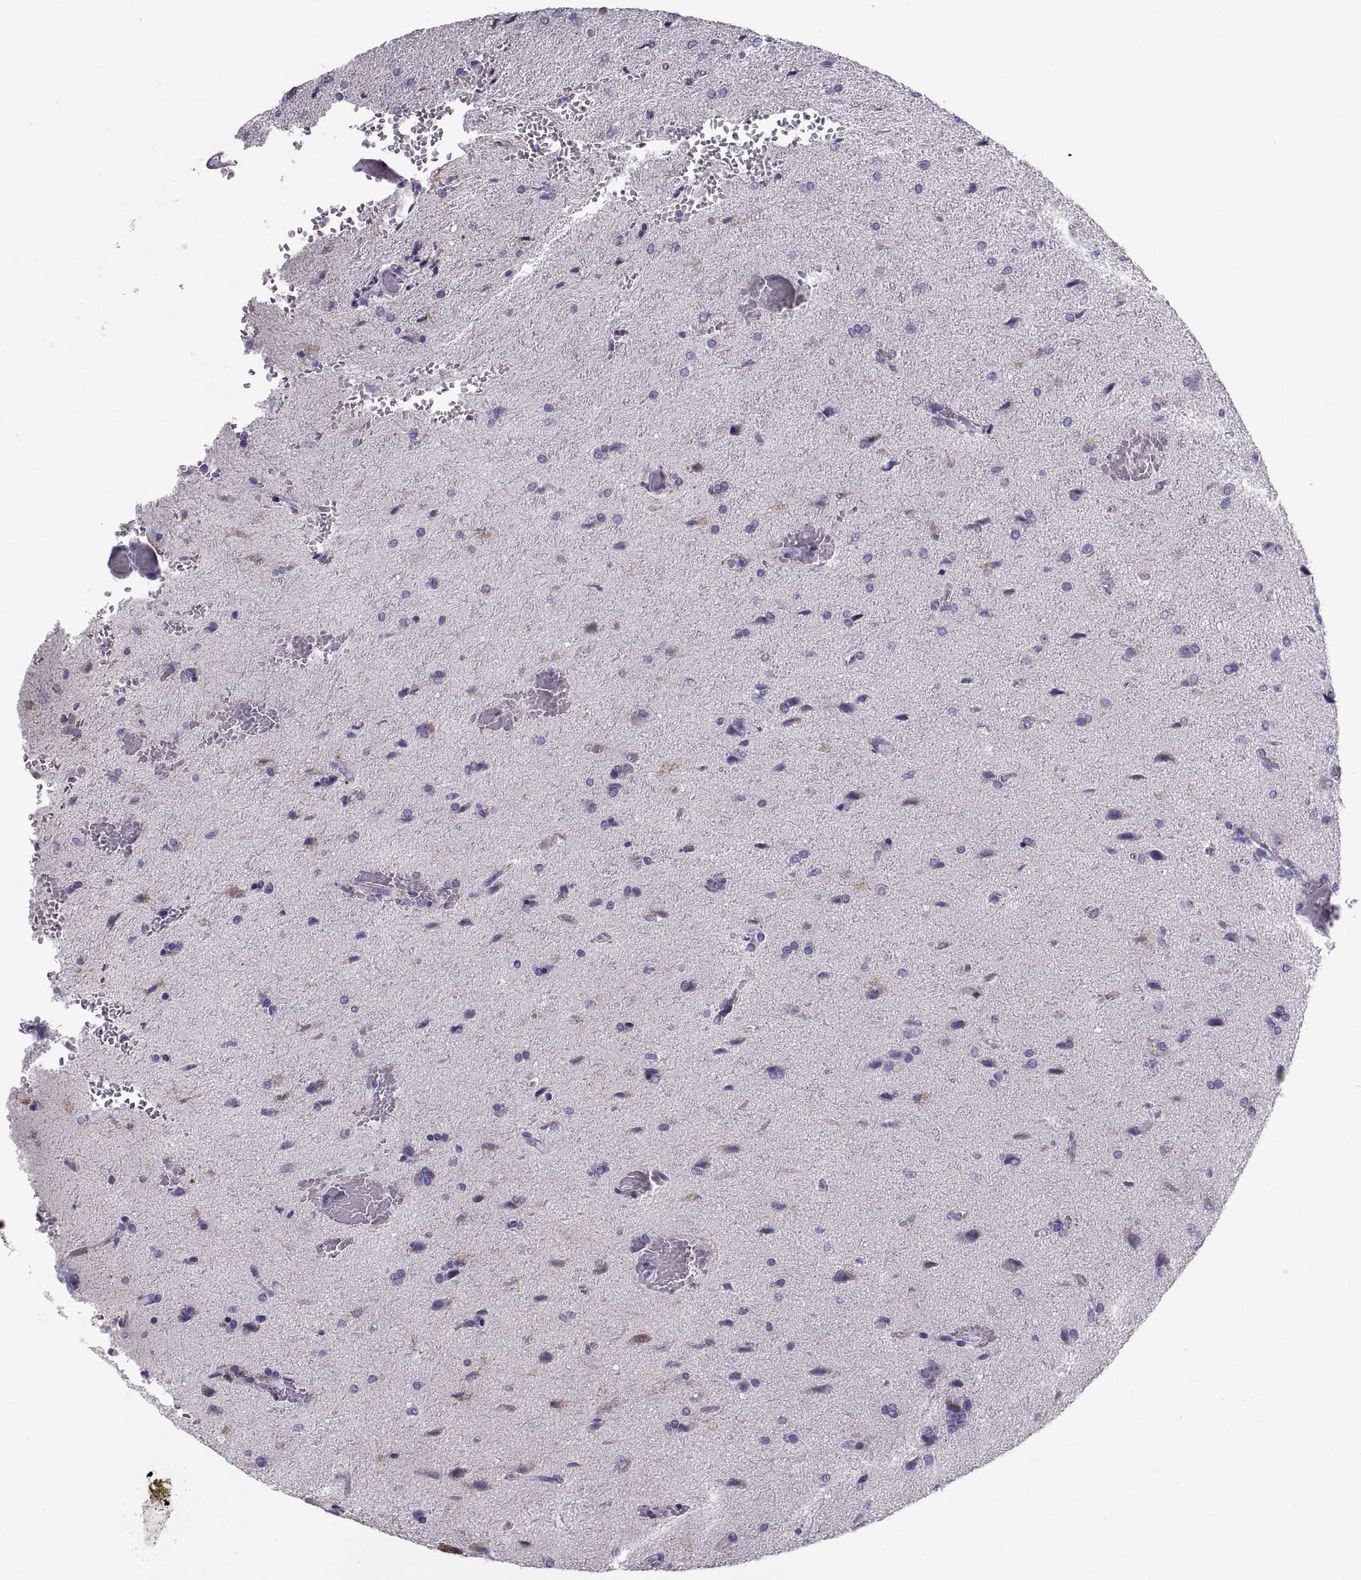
{"staining": {"intensity": "negative", "quantity": "none", "location": "none"}, "tissue": "glioma", "cell_type": "Tumor cells", "image_type": "cancer", "snomed": [{"axis": "morphology", "description": "Glioma, malignant, High grade"}, {"axis": "topography", "description": "Brain"}], "caption": "Glioma was stained to show a protein in brown. There is no significant expression in tumor cells.", "gene": "PAX2", "patient": {"sex": "male", "age": 68}}